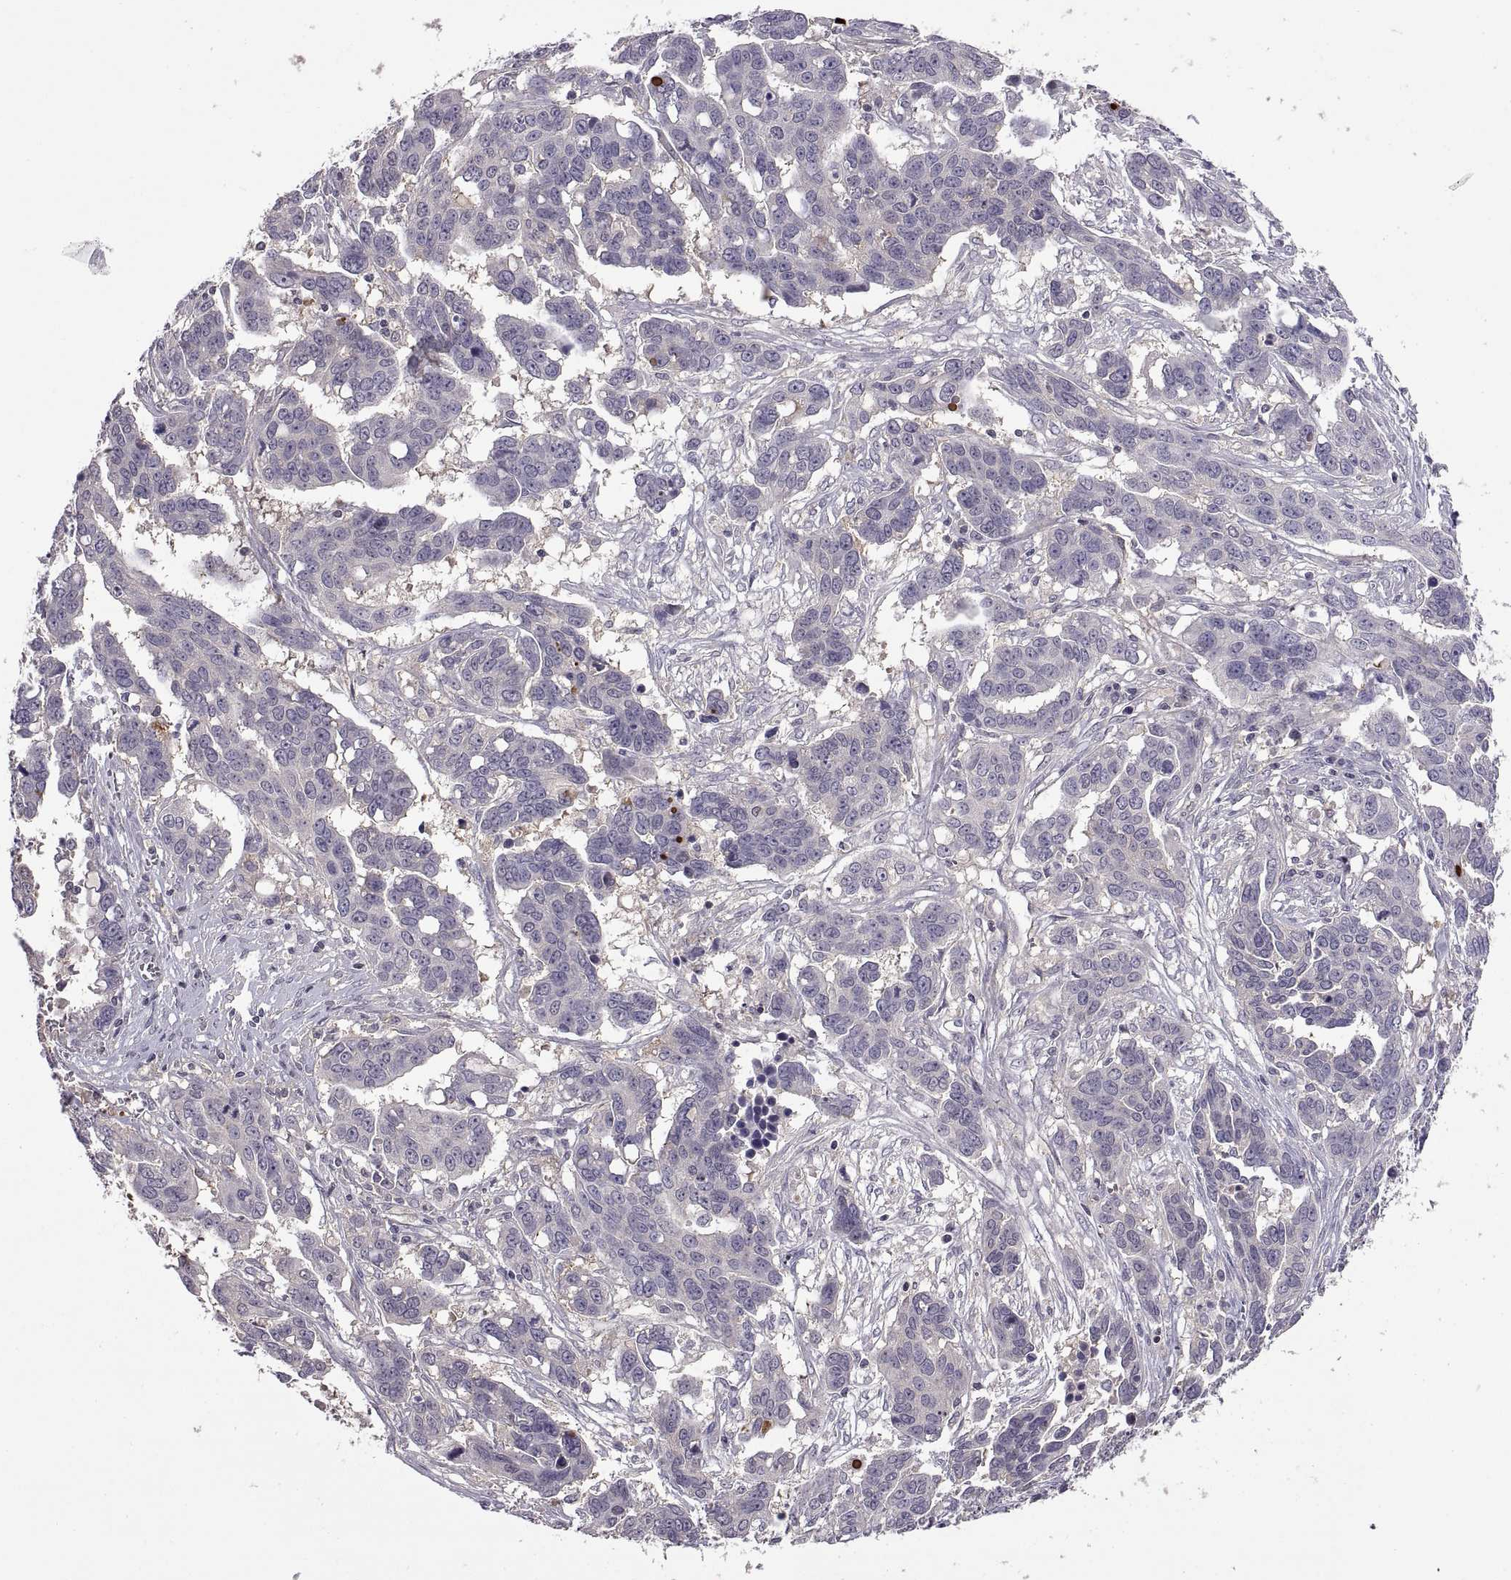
{"staining": {"intensity": "negative", "quantity": "none", "location": "none"}, "tissue": "ovarian cancer", "cell_type": "Tumor cells", "image_type": "cancer", "snomed": [{"axis": "morphology", "description": "Carcinoma, endometroid"}, {"axis": "topography", "description": "Ovary"}], "caption": "Immunohistochemistry (IHC) of ovarian endometroid carcinoma shows no expression in tumor cells.", "gene": "NMNAT2", "patient": {"sex": "female", "age": 78}}